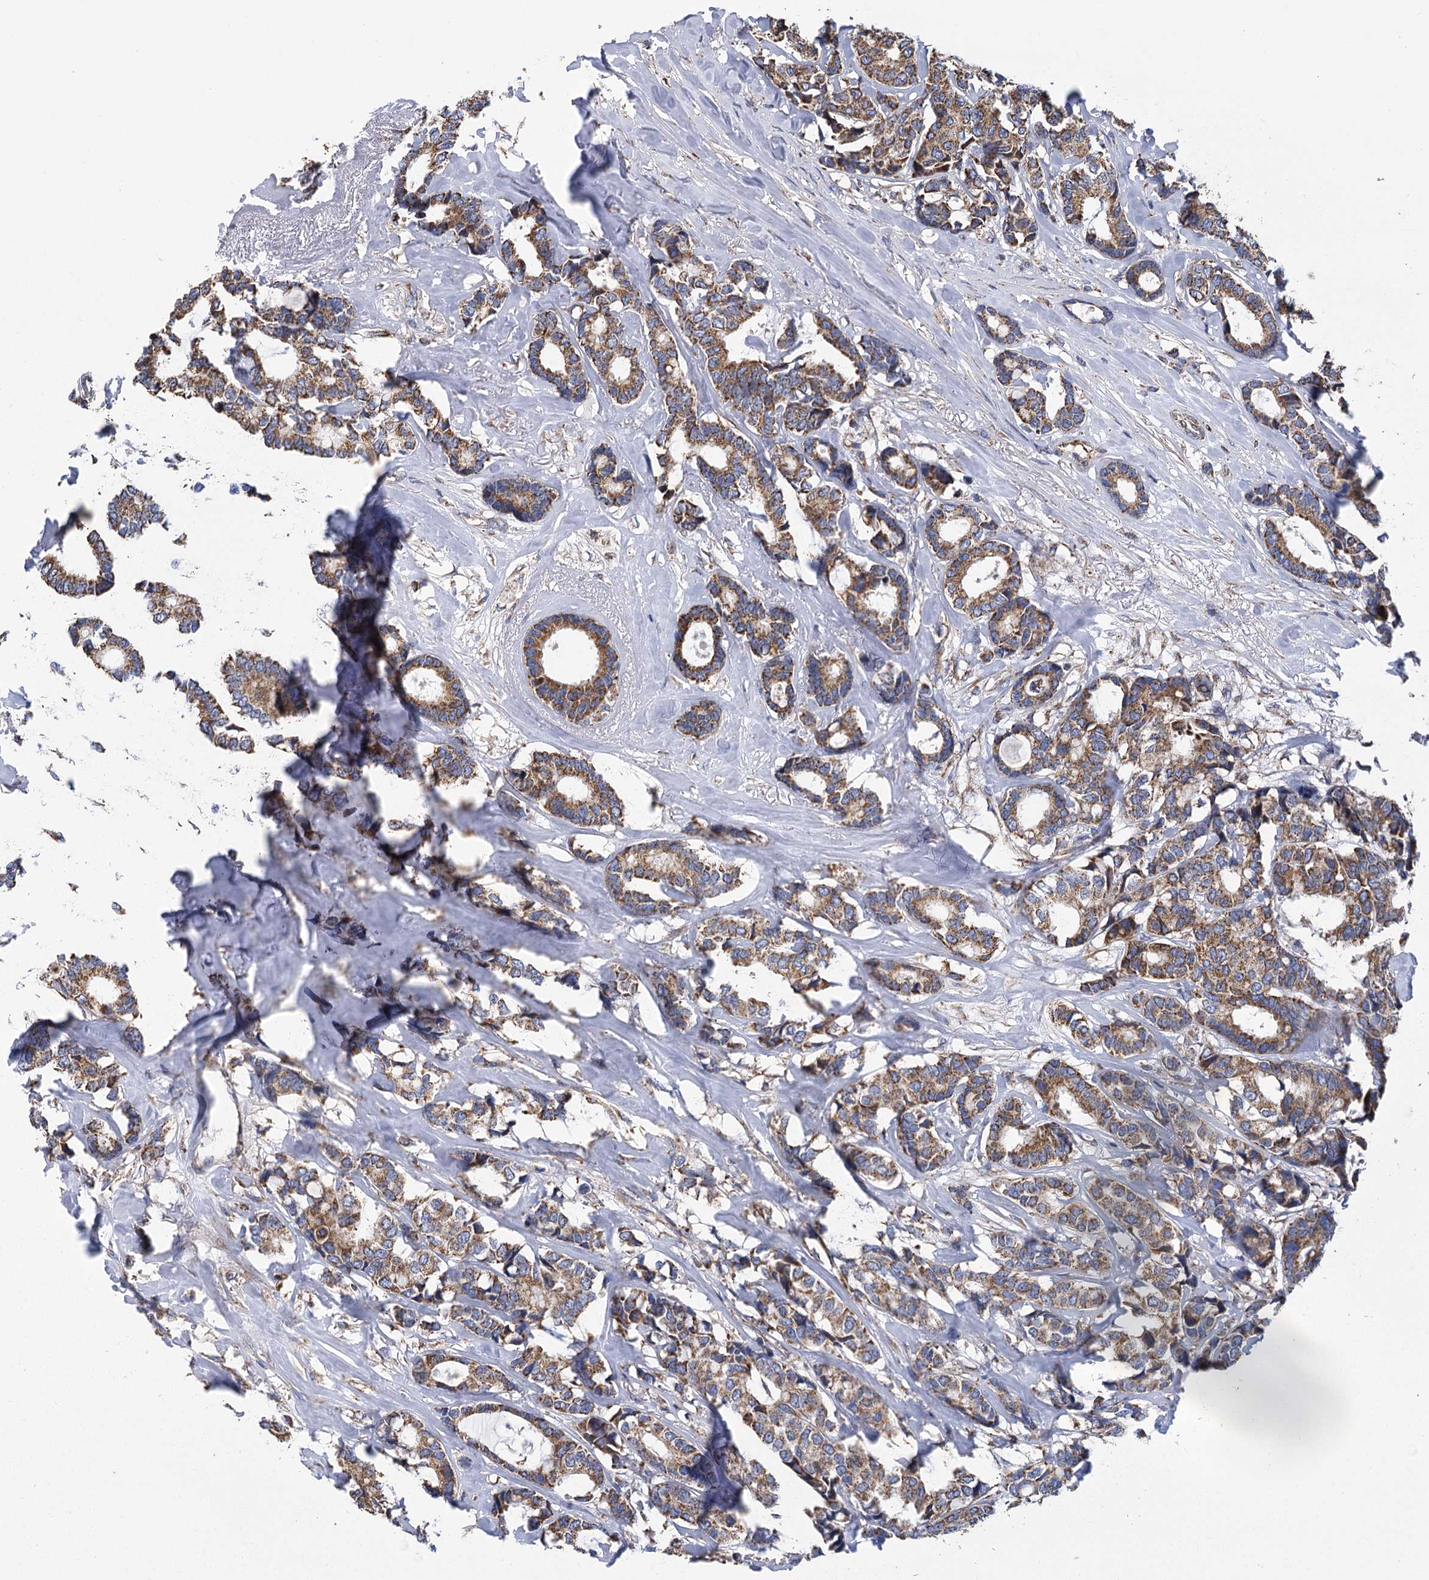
{"staining": {"intensity": "moderate", "quantity": ">75%", "location": "cytoplasmic/membranous"}, "tissue": "breast cancer", "cell_type": "Tumor cells", "image_type": "cancer", "snomed": [{"axis": "morphology", "description": "Duct carcinoma"}, {"axis": "topography", "description": "Breast"}], "caption": "Protein expression analysis of breast cancer displays moderate cytoplasmic/membranous expression in about >75% of tumor cells.", "gene": "CCDC73", "patient": {"sex": "female", "age": 87}}